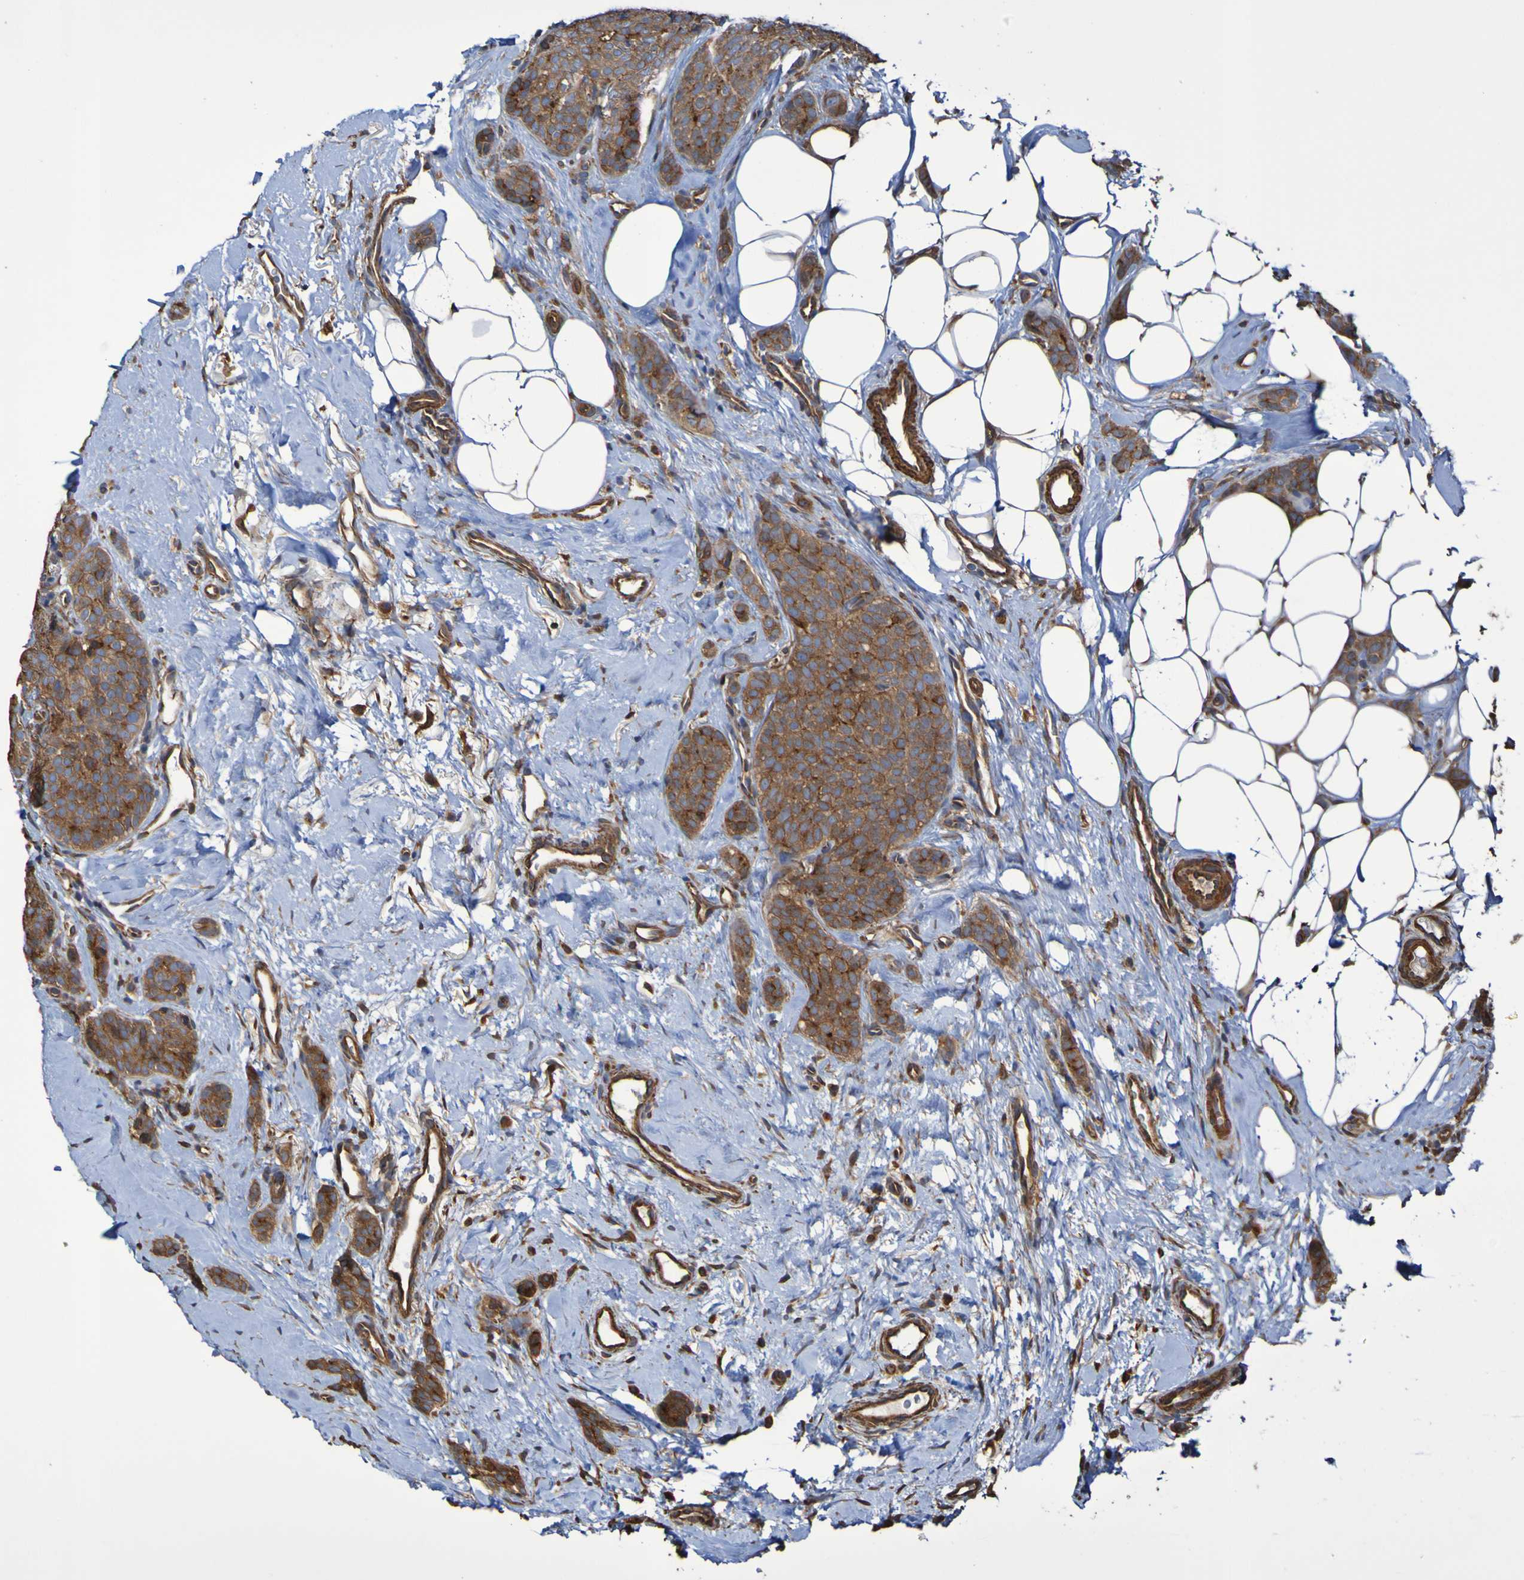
{"staining": {"intensity": "moderate", "quantity": ">75%", "location": "cytoplasmic/membranous"}, "tissue": "breast cancer", "cell_type": "Tumor cells", "image_type": "cancer", "snomed": [{"axis": "morphology", "description": "Lobular carcinoma"}, {"axis": "topography", "description": "Skin"}, {"axis": "topography", "description": "Breast"}], "caption": "Moderate cytoplasmic/membranous protein staining is present in about >75% of tumor cells in breast lobular carcinoma.", "gene": "RAB11A", "patient": {"sex": "female", "age": 46}}